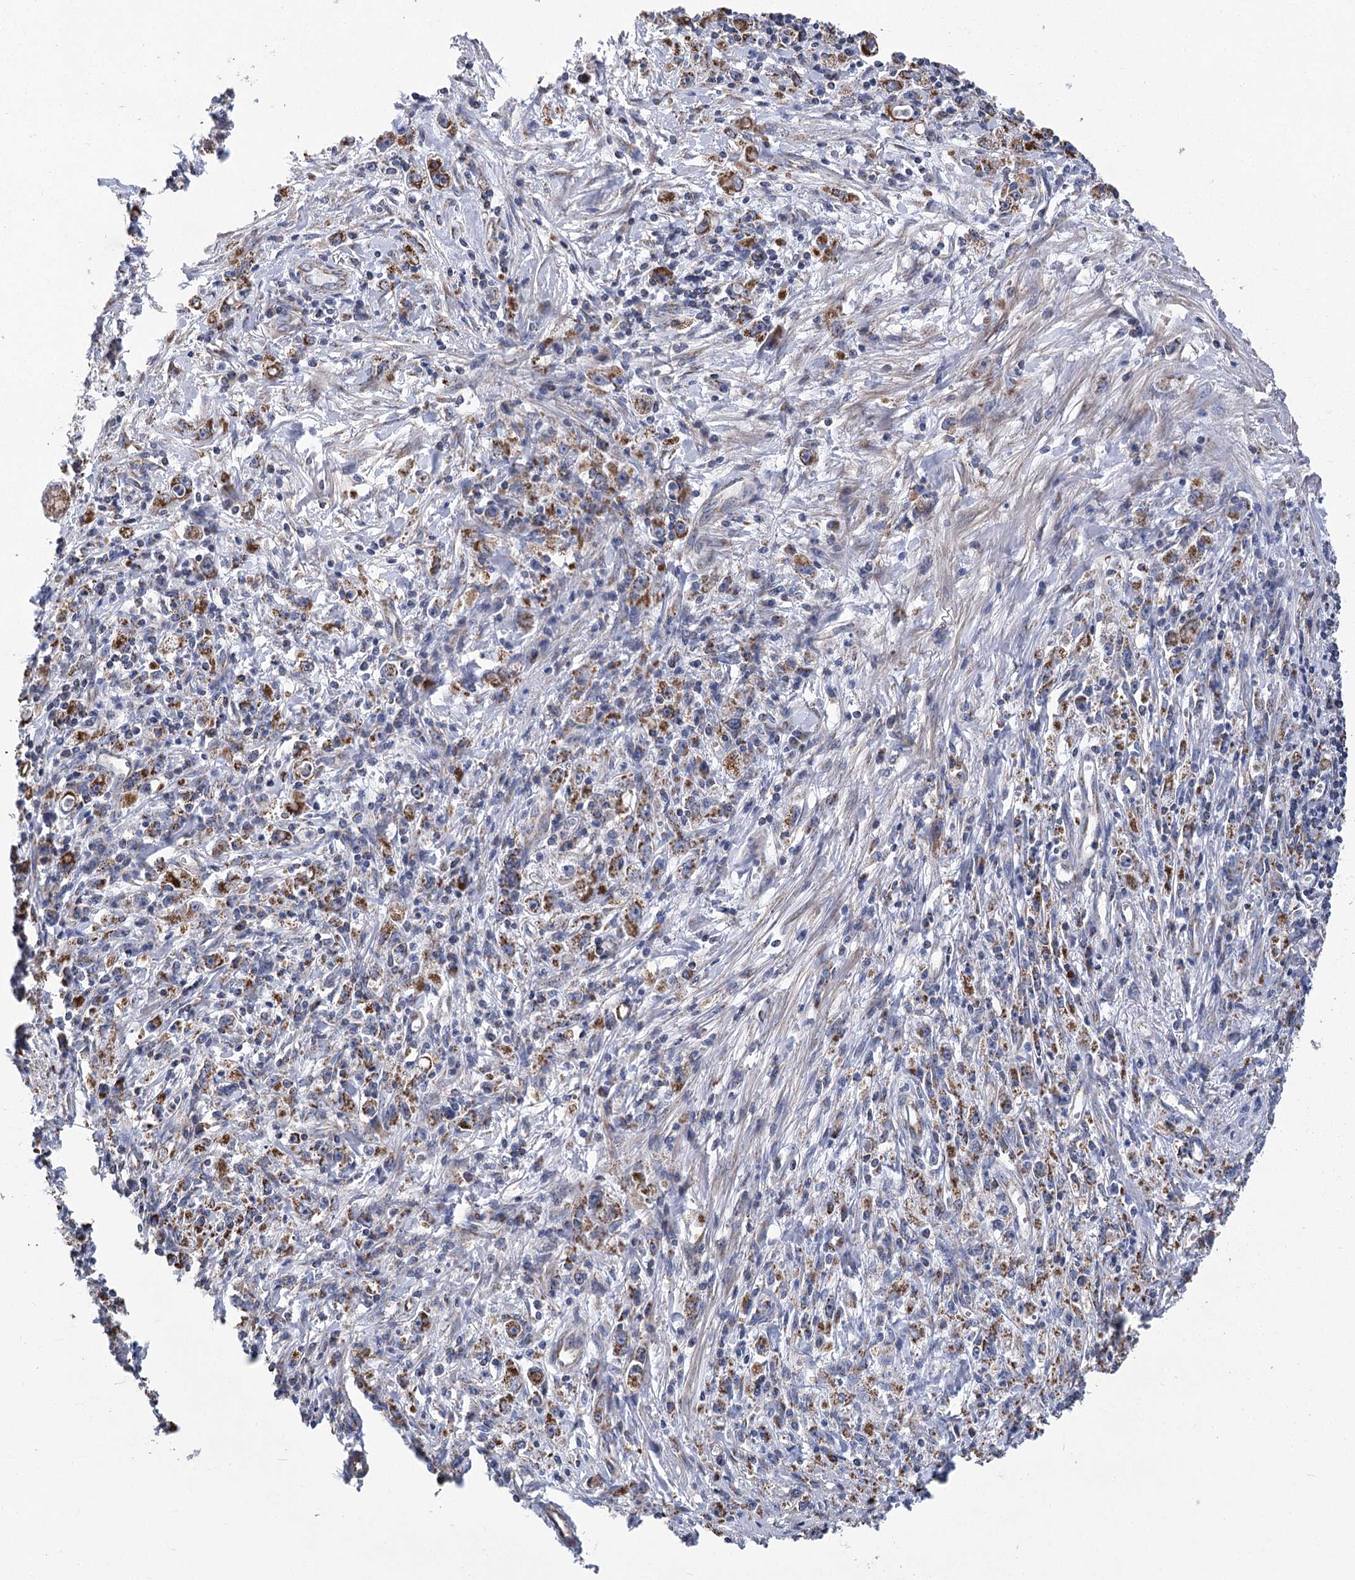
{"staining": {"intensity": "moderate", "quantity": ">75%", "location": "cytoplasmic/membranous"}, "tissue": "stomach cancer", "cell_type": "Tumor cells", "image_type": "cancer", "snomed": [{"axis": "morphology", "description": "Adenocarcinoma, NOS"}, {"axis": "topography", "description": "Stomach"}], "caption": "A high-resolution micrograph shows IHC staining of stomach cancer (adenocarcinoma), which reveals moderate cytoplasmic/membranous expression in approximately >75% of tumor cells. Nuclei are stained in blue.", "gene": "CCDC73", "patient": {"sex": "female", "age": 59}}